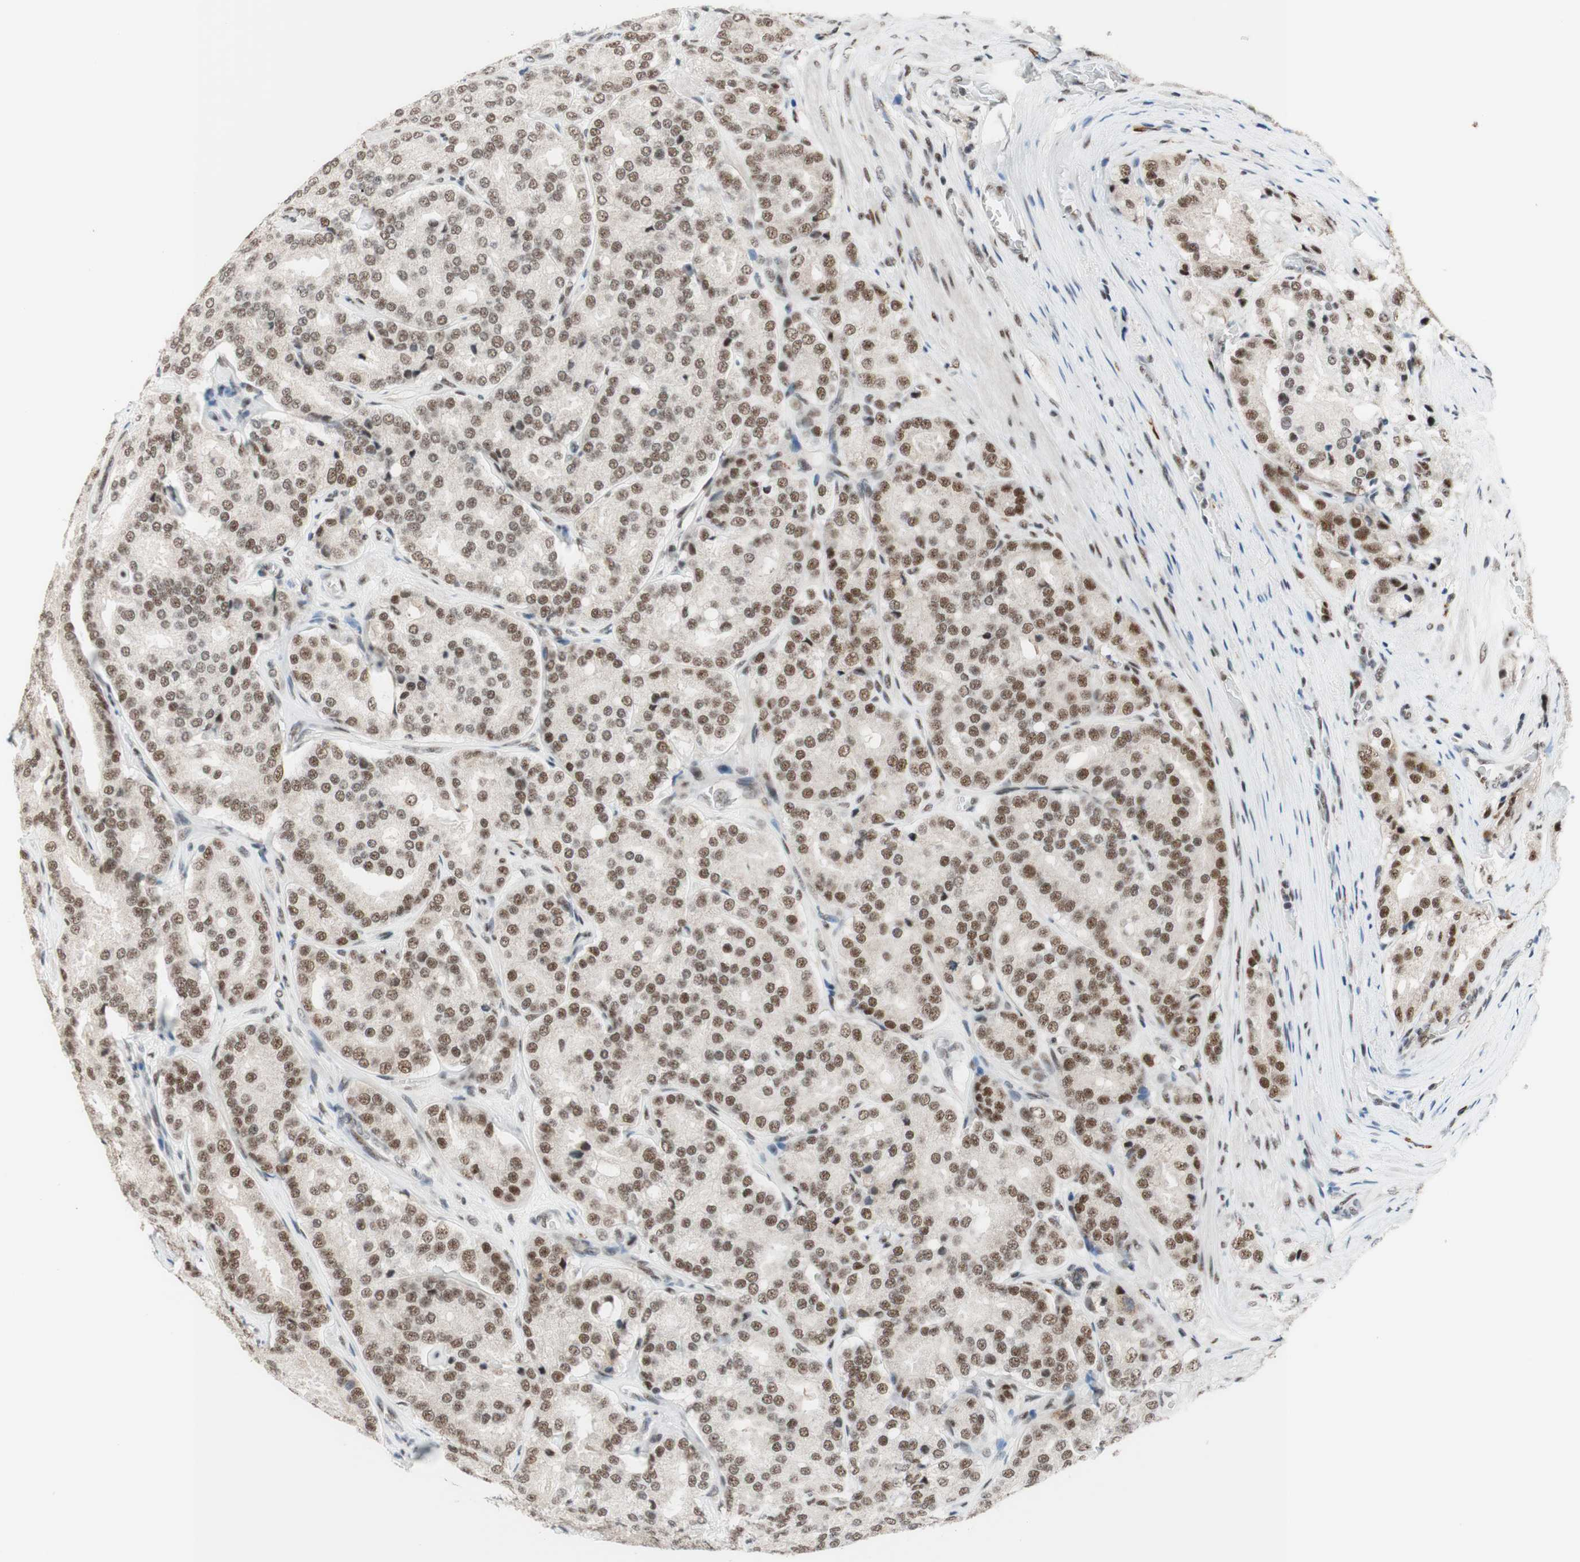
{"staining": {"intensity": "moderate", "quantity": ">75%", "location": "nuclear"}, "tissue": "prostate cancer", "cell_type": "Tumor cells", "image_type": "cancer", "snomed": [{"axis": "morphology", "description": "Adenocarcinoma, High grade"}, {"axis": "topography", "description": "Prostate"}], "caption": "Prostate cancer stained with a protein marker shows moderate staining in tumor cells.", "gene": "PRPF19", "patient": {"sex": "male", "age": 65}}